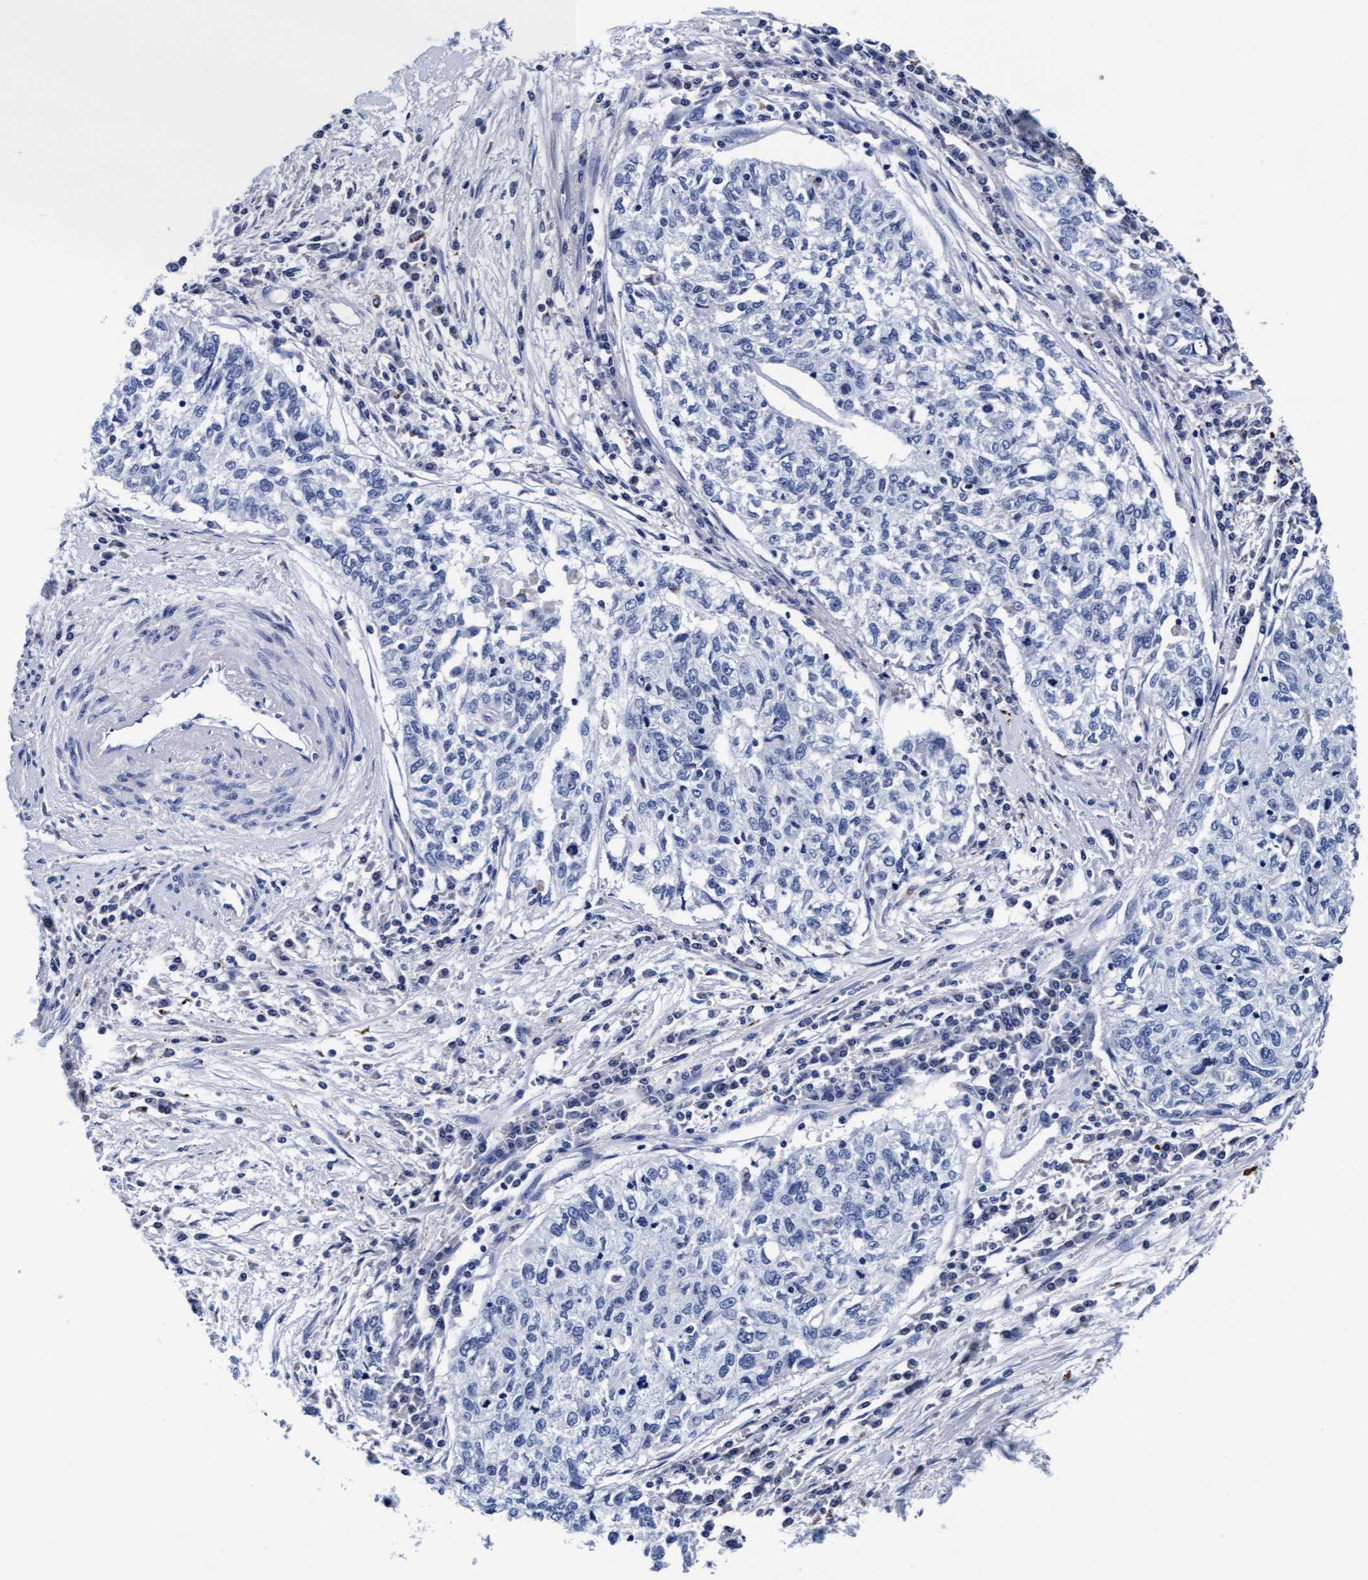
{"staining": {"intensity": "negative", "quantity": "none", "location": "none"}, "tissue": "cervical cancer", "cell_type": "Tumor cells", "image_type": "cancer", "snomed": [{"axis": "morphology", "description": "Squamous cell carcinoma, NOS"}, {"axis": "topography", "description": "Cervix"}], "caption": "A high-resolution histopathology image shows immunohistochemistry staining of cervical cancer (squamous cell carcinoma), which demonstrates no significant staining in tumor cells.", "gene": "ARSG", "patient": {"sex": "female", "age": 57}}